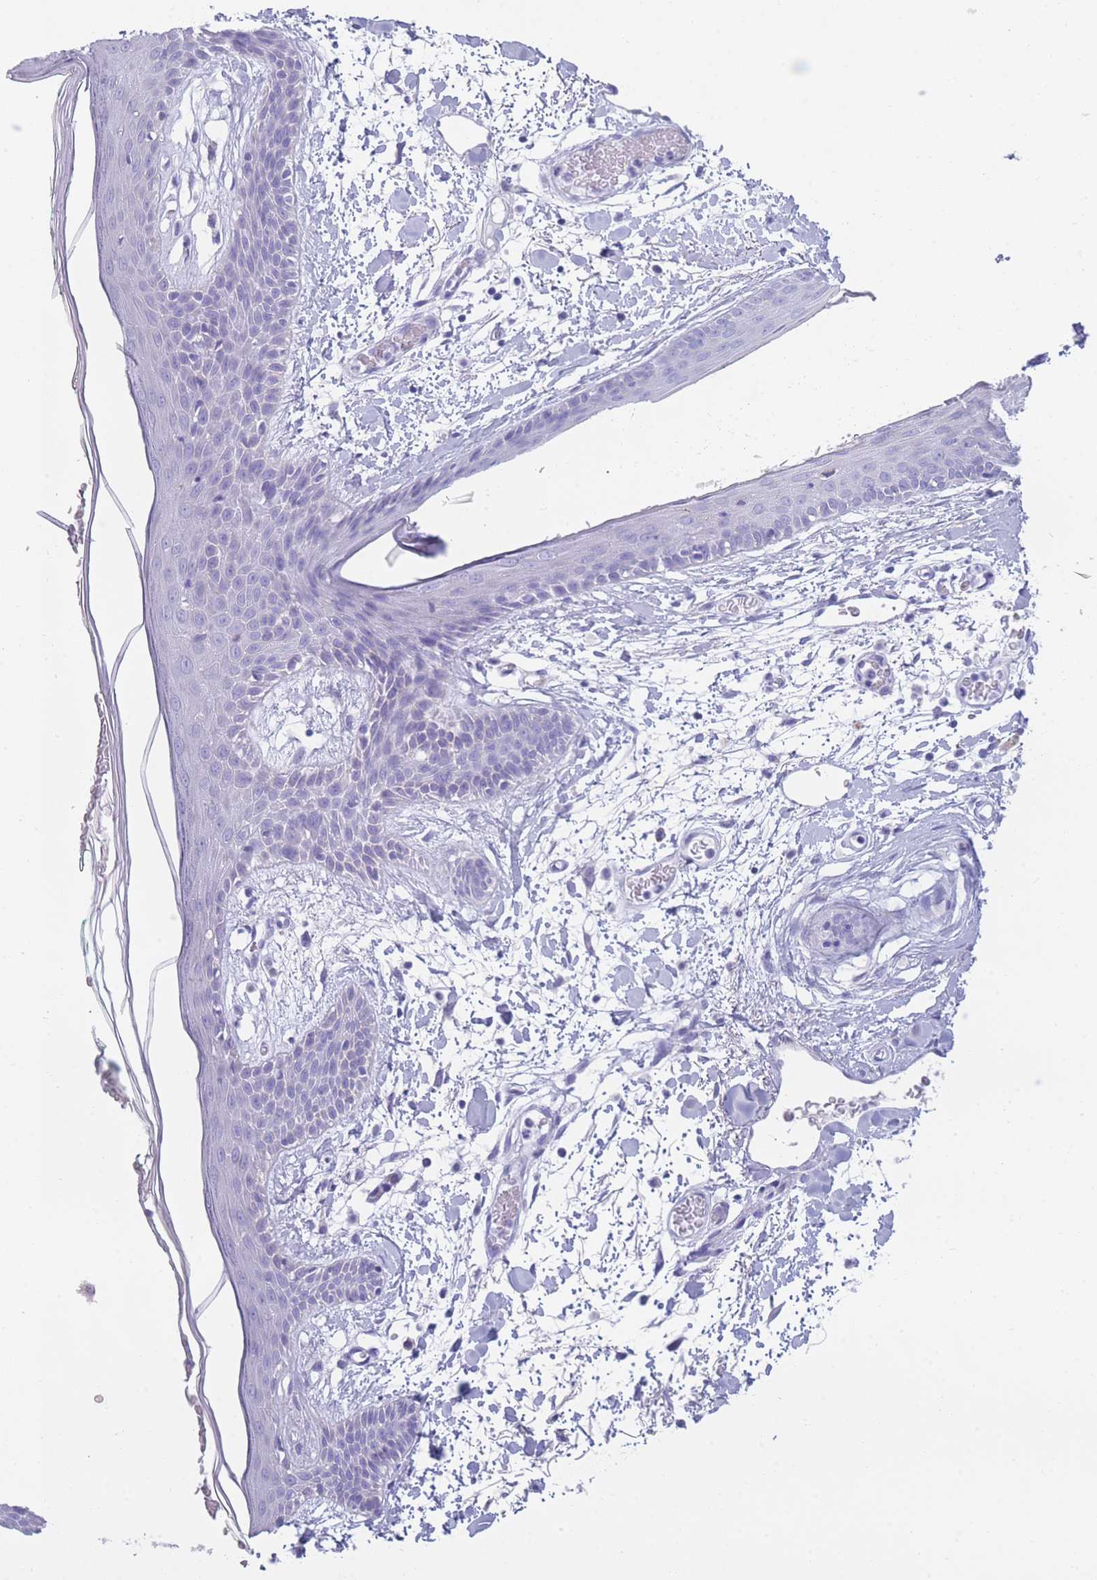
{"staining": {"intensity": "negative", "quantity": "none", "location": "none"}, "tissue": "skin", "cell_type": "Fibroblasts", "image_type": "normal", "snomed": [{"axis": "morphology", "description": "Normal tissue, NOS"}, {"axis": "topography", "description": "Skin"}], "caption": "An immunohistochemistry (IHC) photomicrograph of benign skin is shown. There is no staining in fibroblasts of skin. (IHC, brightfield microscopy, high magnification).", "gene": "XKR8", "patient": {"sex": "male", "age": 79}}